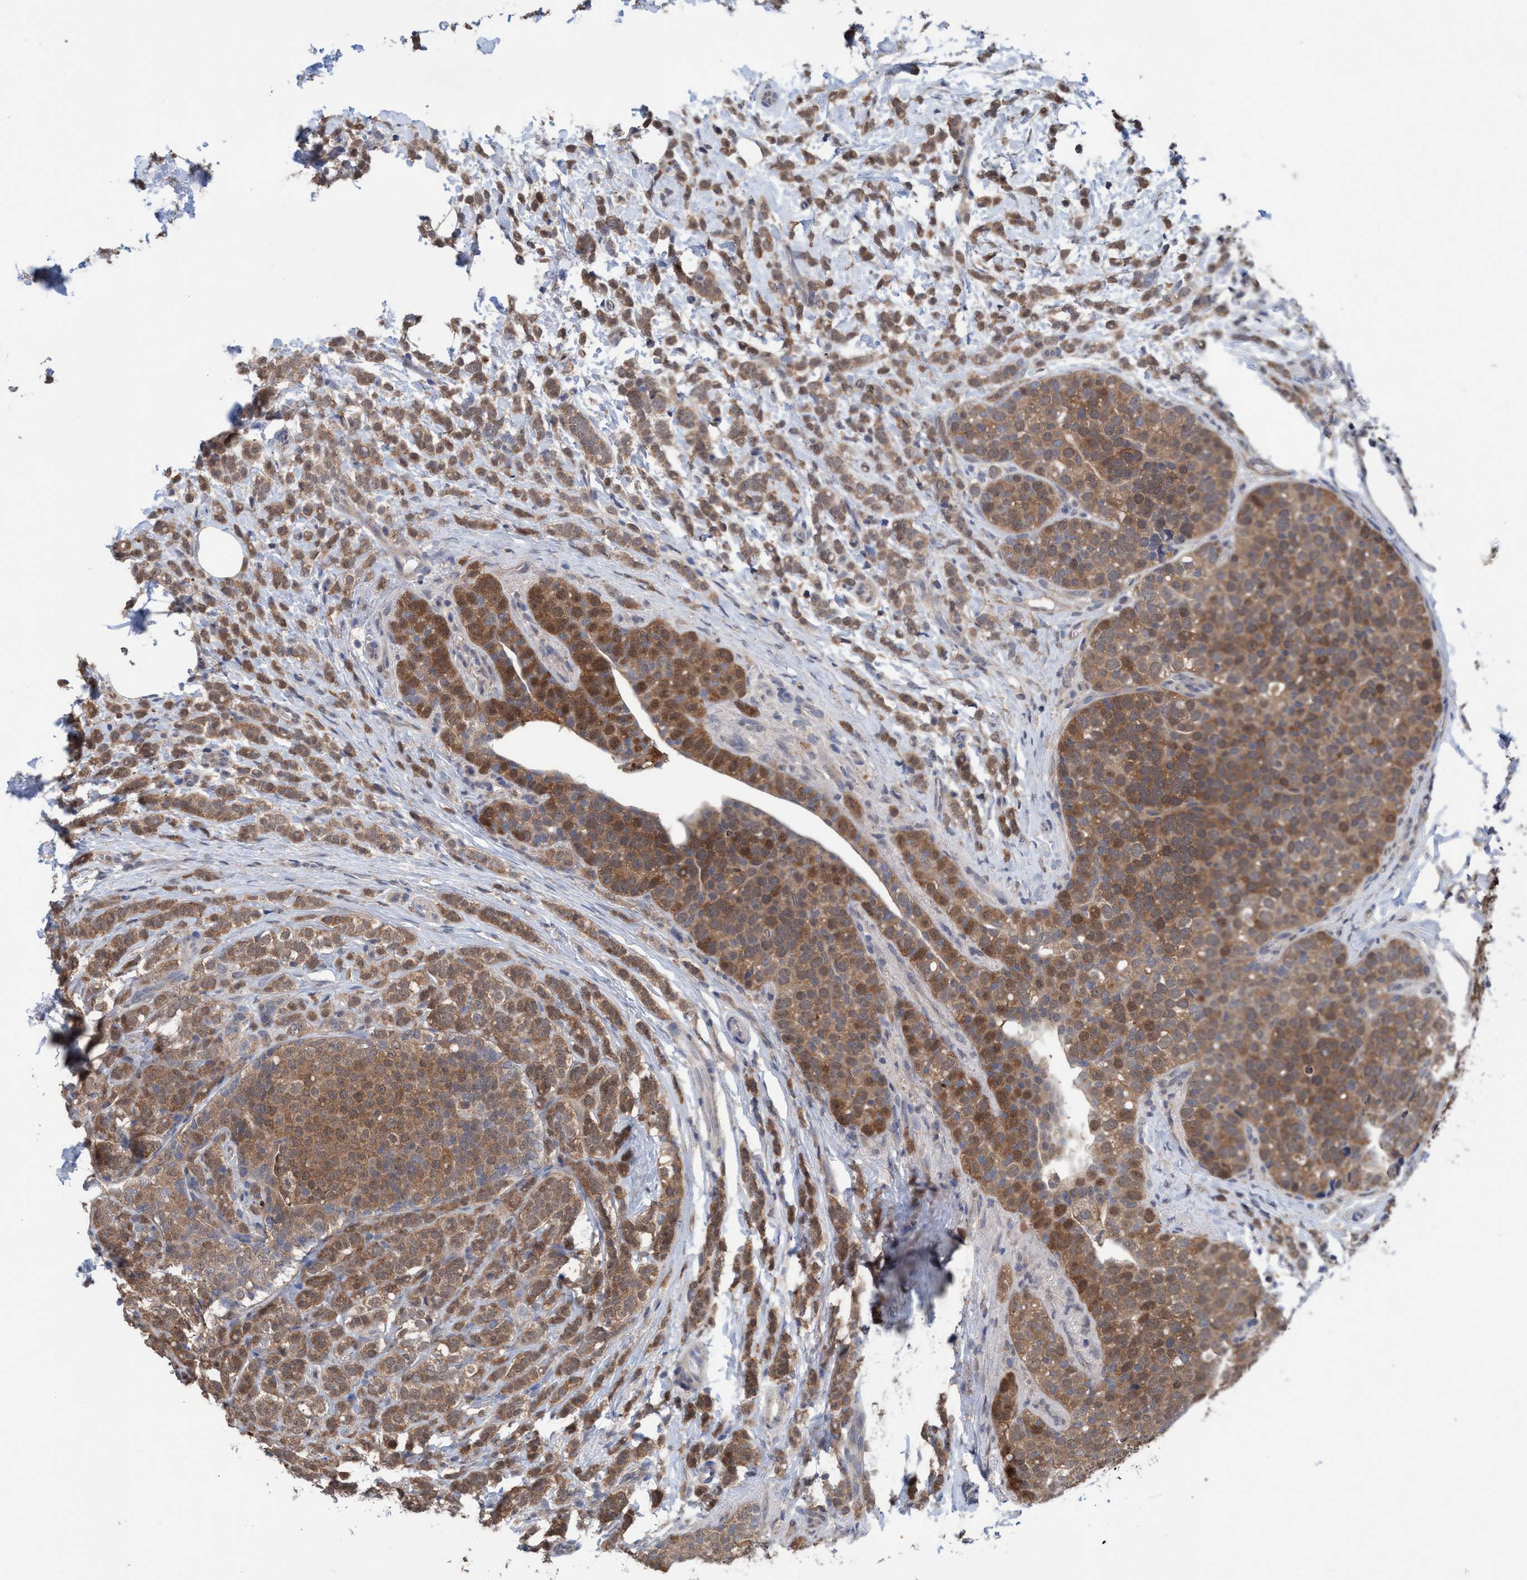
{"staining": {"intensity": "moderate", "quantity": ">75%", "location": "cytoplasmic/membranous"}, "tissue": "breast cancer", "cell_type": "Tumor cells", "image_type": "cancer", "snomed": [{"axis": "morphology", "description": "Lobular carcinoma"}, {"axis": "topography", "description": "Breast"}], "caption": "Human breast cancer stained with a protein marker demonstrates moderate staining in tumor cells.", "gene": "GLOD4", "patient": {"sex": "female", "age": 50}}